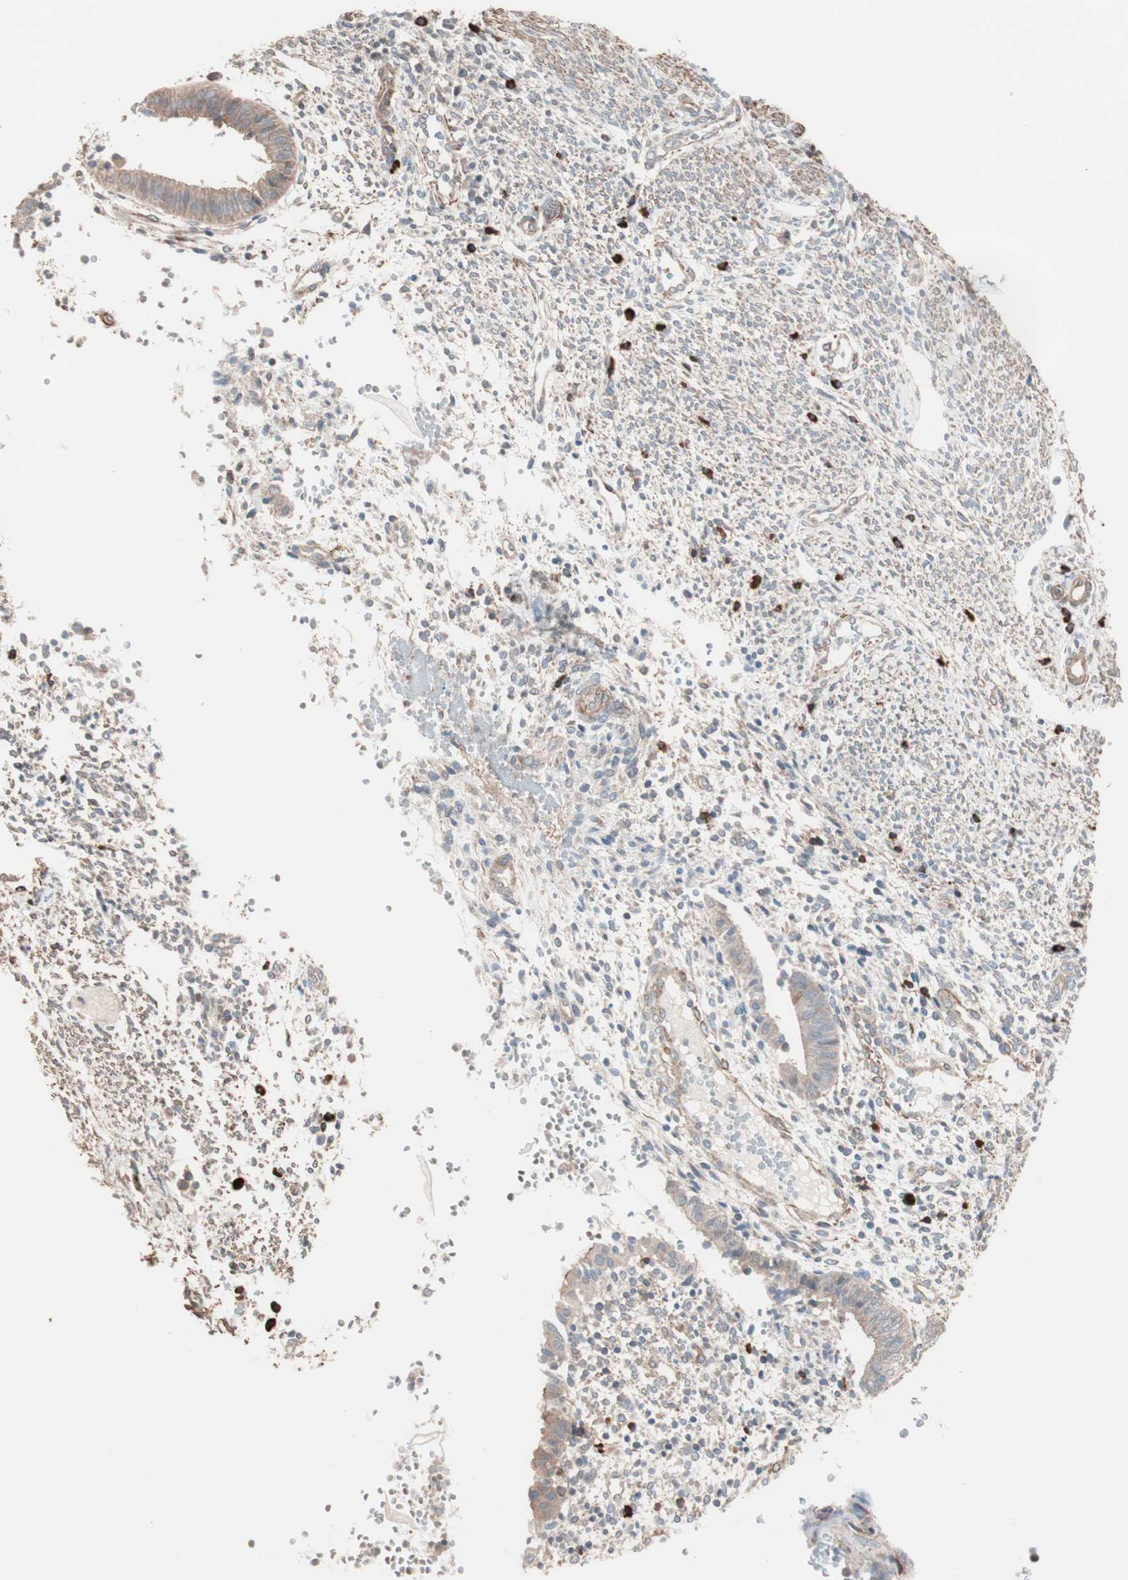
{"staining": {"intensity": "weak", "quantity": "25%-75%", "location": "cytoplasmic/membranous"}, "tissue": "endometrium", "cell_type": "Cells in endometrial stroma", "image_type": "normal", "snomed": [{"axis": "morphology", "description": "Normal tissue, NOS"}, {"axis": "topography", "description": "Endometrium"}], "caption": "Benign endometrium exhibits weak cytoplasmic/membranous positivity in approximately 25%-75% of cells in endometrial stroma.", "gene": "ALG5", "patient": {"sex": "female", "age": 35}}